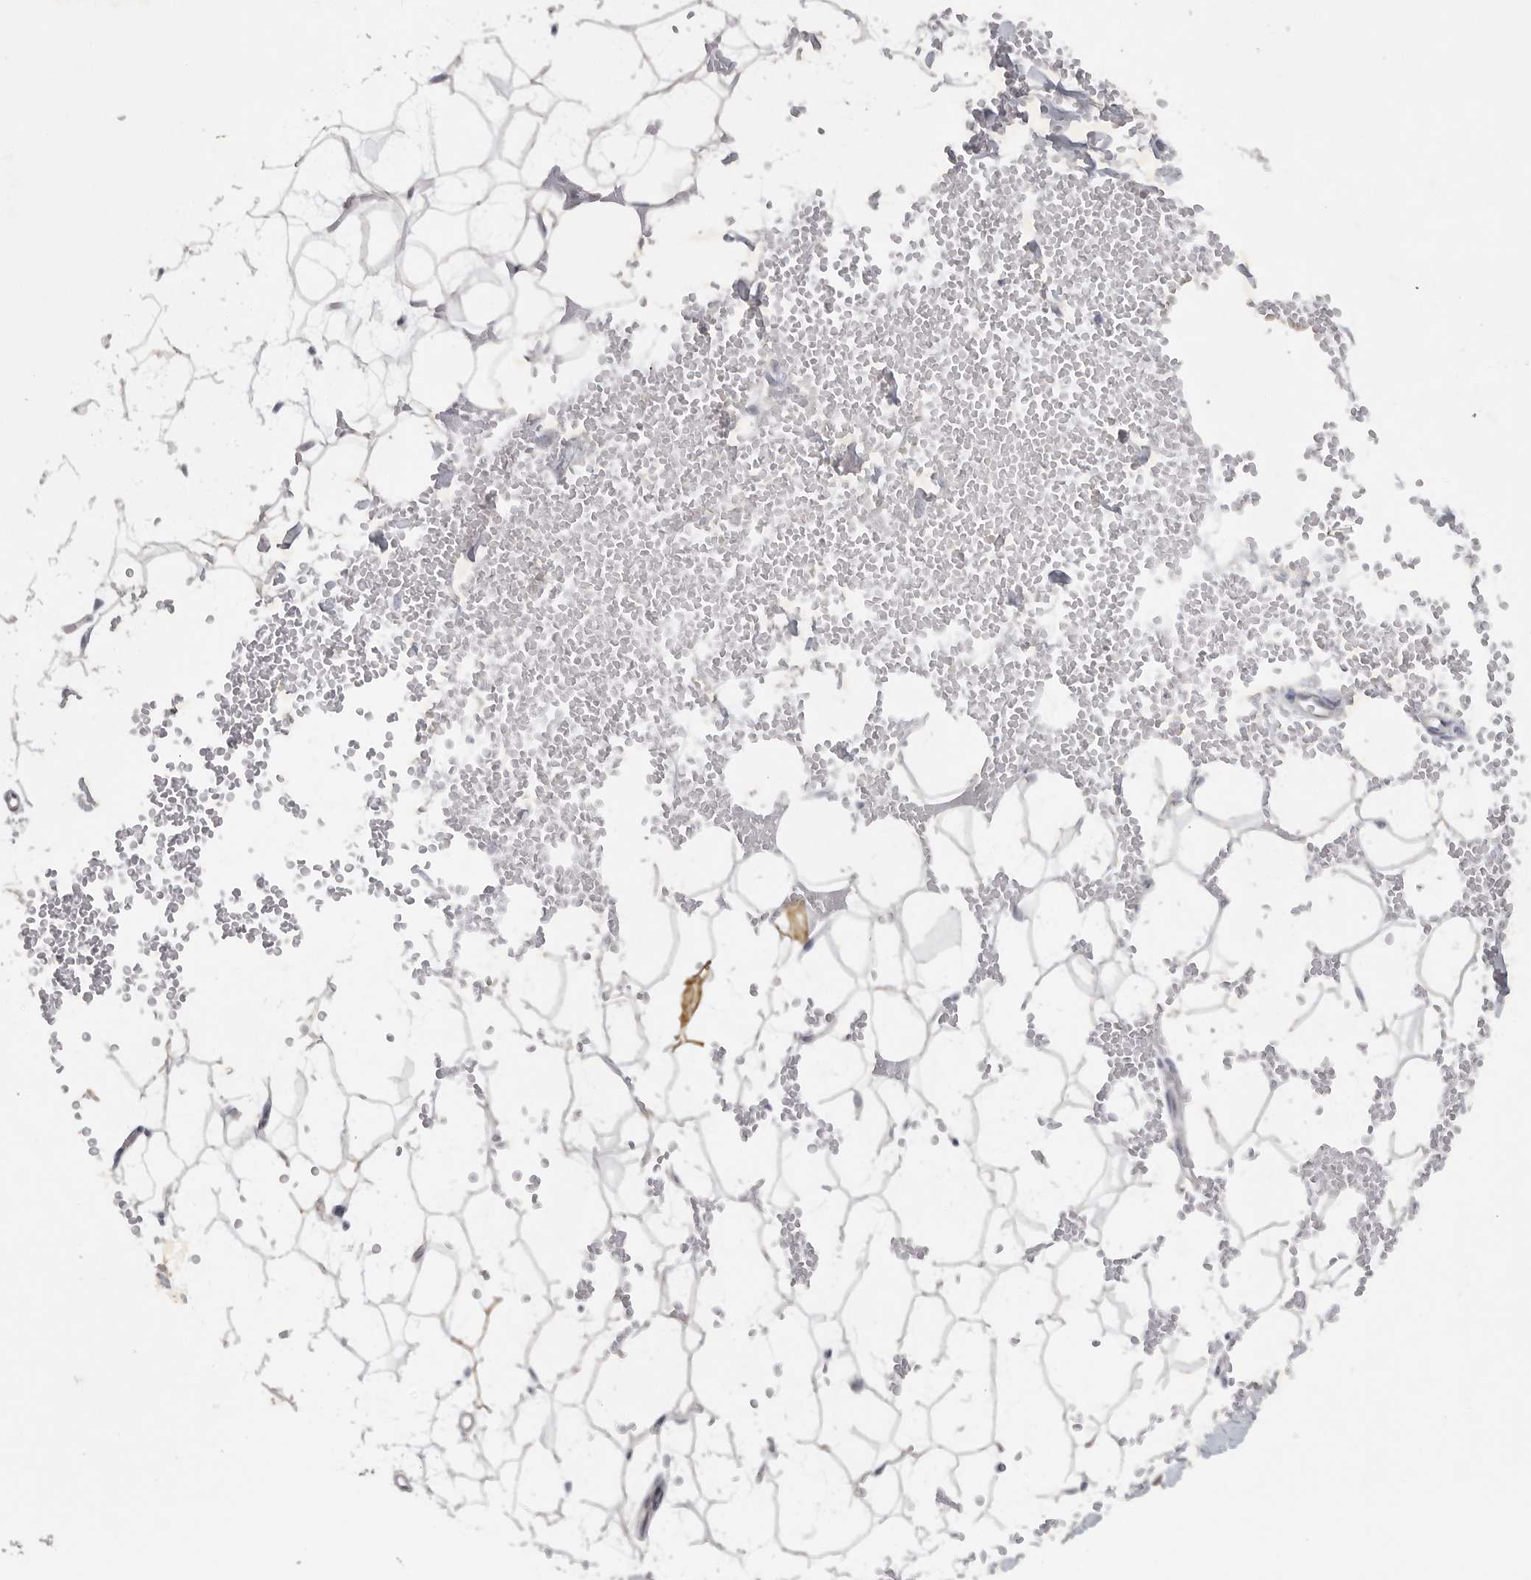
{"staining": {"intensity": "negative", "quantity": "none", "location": "none"}, "tissue": "adipose tissue", "cell_type": "Adipocytes", "image_type": "normal", "snomed": [{"axis": "morphology", "description": "Normal tissue, NOS"}, {"axis": "topography", "description": "Breast"}], "caption": "Adipocytes are negative for brown protein staining in benign adipose tissue. (Stains: DAB (3,3'-diaminobenzidine) immunohistochemistry with hematoxylin counter stain, Microscopy: brightfield microscopy at high magnification).", "gene": "TNR", "patient": {"sex": "female", "age": 23}}